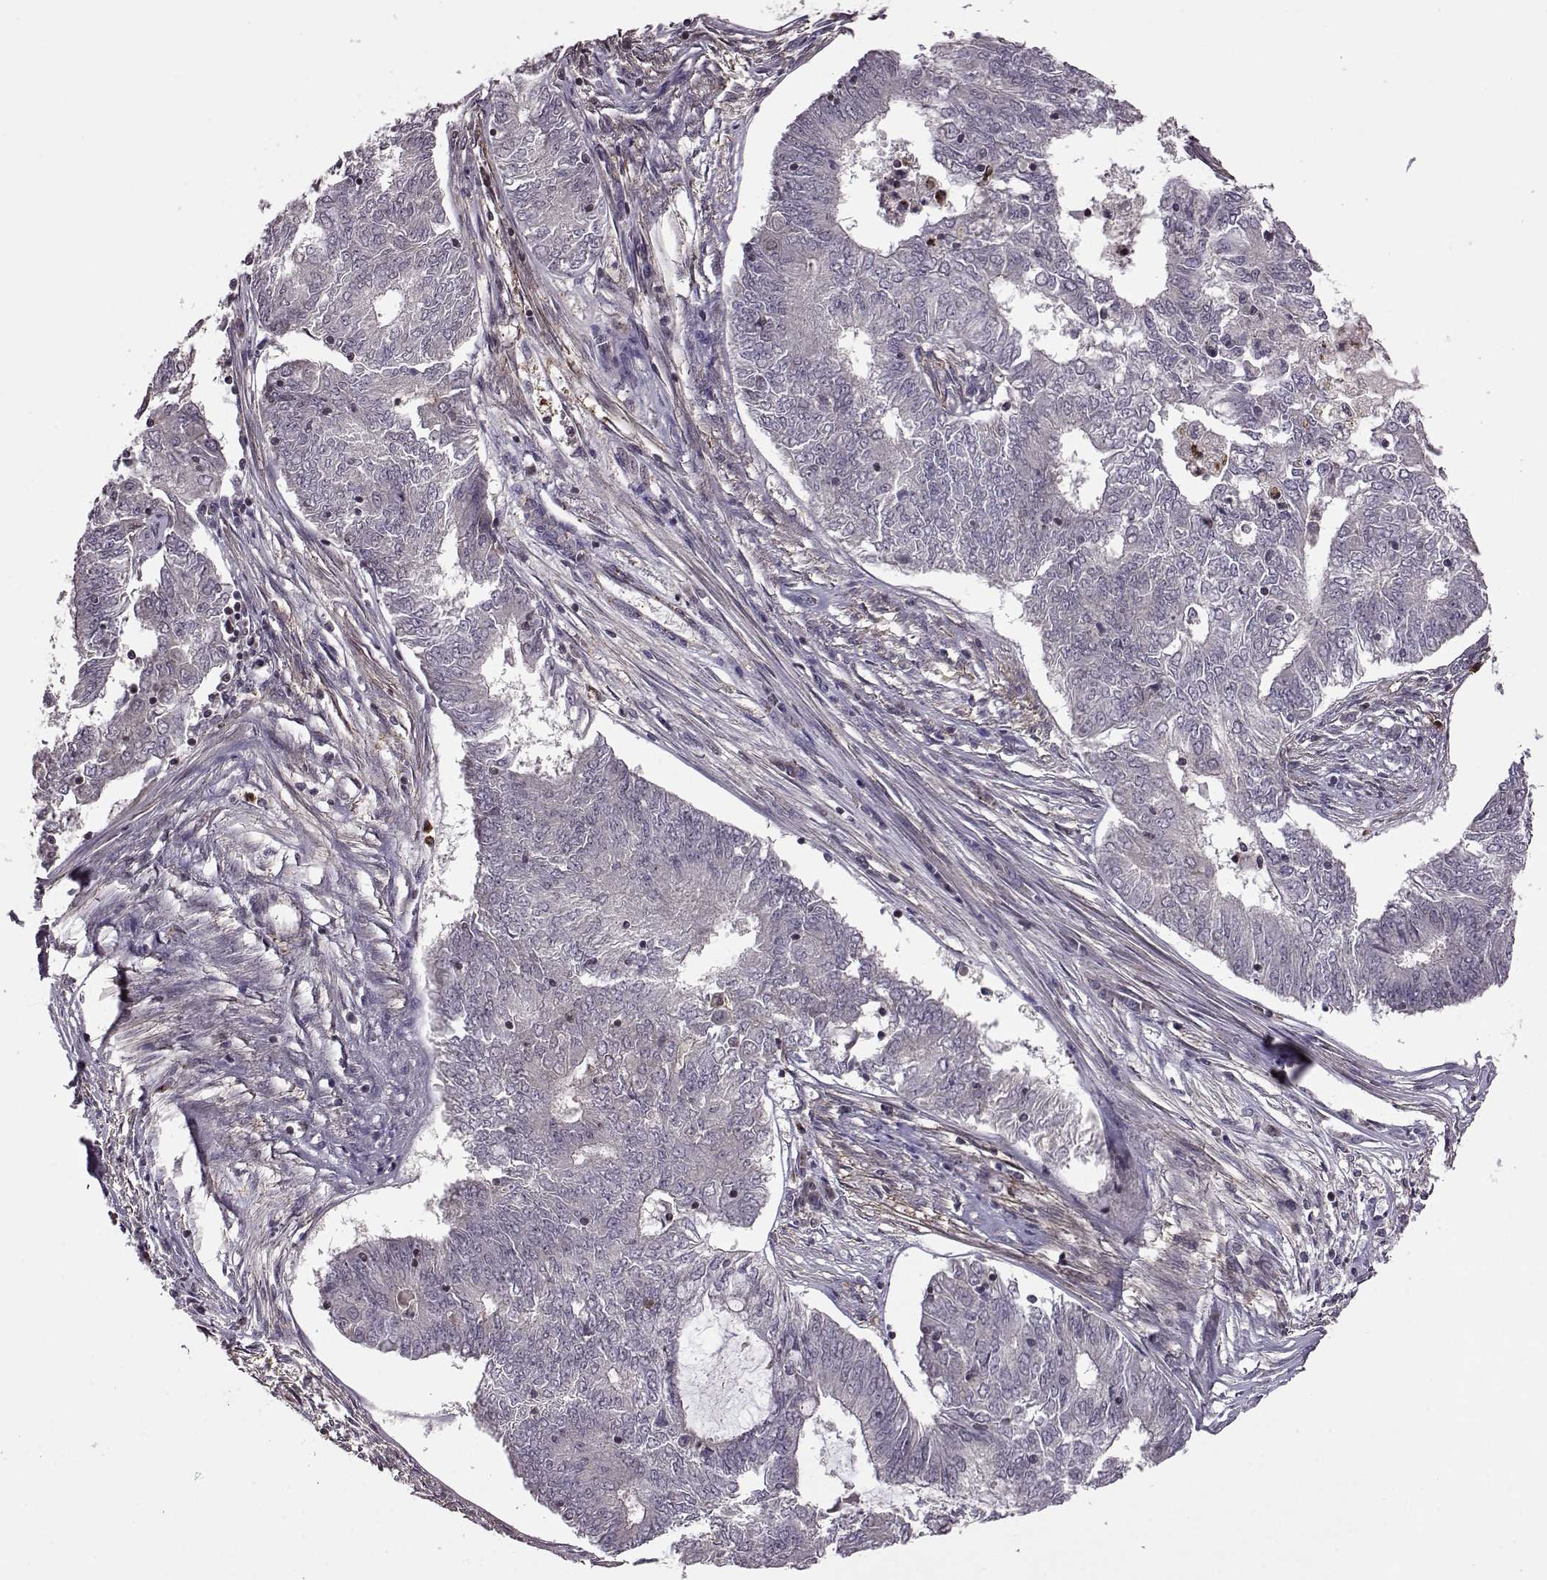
{"staining": {"intensity": "negative", "quantity": "none", "location": "none"}, "tissue": "endometrial cancer", "cell_type": "Tumor cells", "image_type": "cancer", "snomed": [{"axis": "morphology", "description": "Adenocarcinoma, NOS"}, {"axis": "topography", "description": "Endometrium"}], "caption": "Tumor cells are negative for brown protein staining in adenocarcinoma (endometrial). (DAB (3,3'-diaminobenzidine) IHC, high magnification).", "gene": "TRMU", "patient": {"sex": "female", "age": 62}}